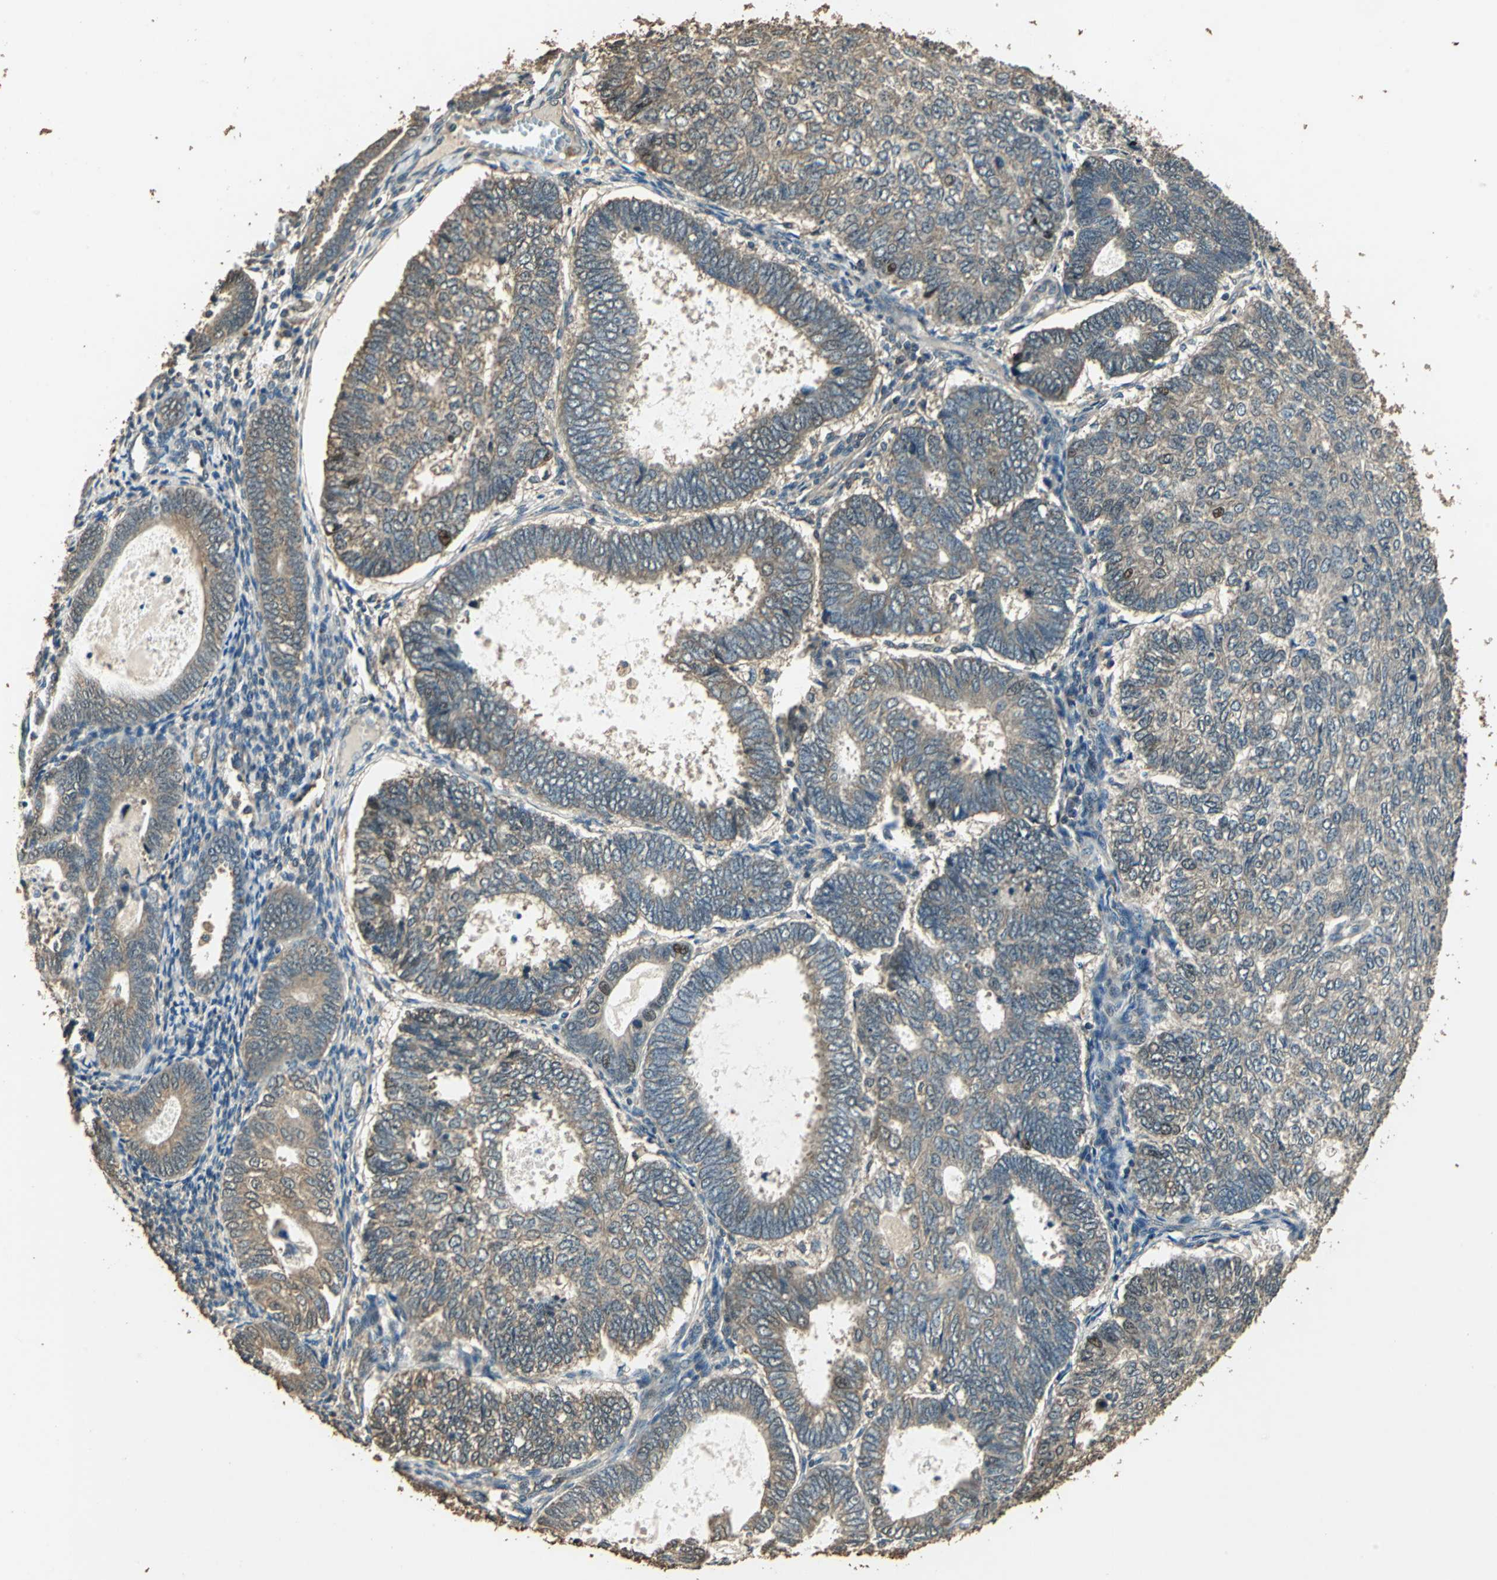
{"staining": {"intensity": "moderate", "quantity": ">75%", "location": "cytoplasmic/membranous"}, "tissue": "endometrial cancer", "cell_type": "Tumor cells", "image_type": "cancer", "snomed": [{"axis": "morphology", "description": "Adenocarcinoma, NOS"}, {"axis": "topography", "description": "Uterus"}], "caption": "Immunohistochemistry of endometrial cancer (adenocarcinoma) exhibits medium levels of moderate cytoplasmic/membranous staining in about >75% of tumor cells.", "gene": "TMPRSS4", "patient": {"sex": "female", "age": 60}}